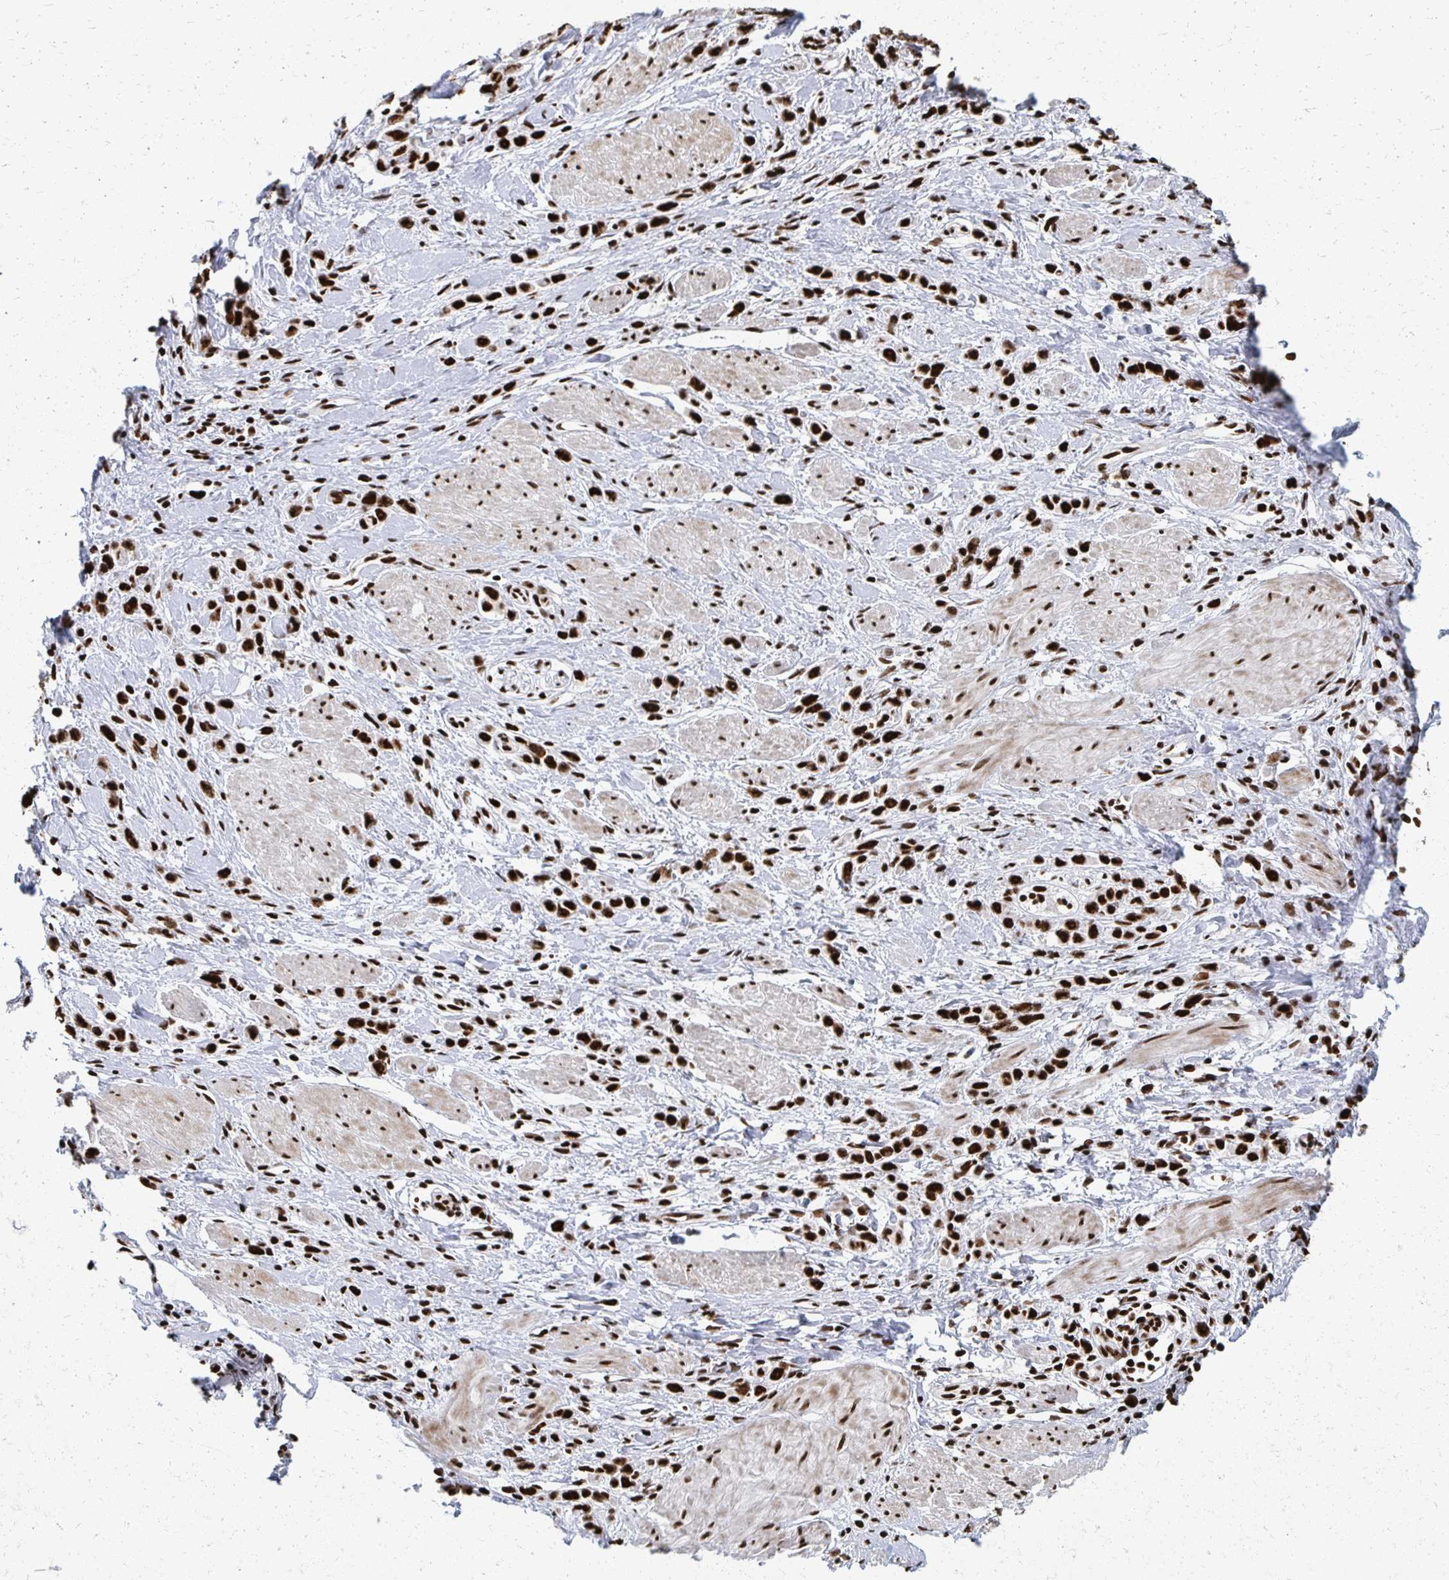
{"staining": {"intensity": "strong", "quantity": ">75%", "location": "nuclear"}, "tissue": "stomach cancer", "cell_type": "Tumor cells", "image_type": "cancer", "snomed": [{"axis": "morphology", "description": "Adenocarcinoma, NOS"}, {"axis": "topography", "description": "Stomach"}], "caption": "This is a histology image of immunohistochemistry staining of stomach cancer (adenocarcinoma), which shows strong positivity in the nuclear of tumor cells.", "gene": "RBBP7", "patient": {"sex": "male", "age": 47}}